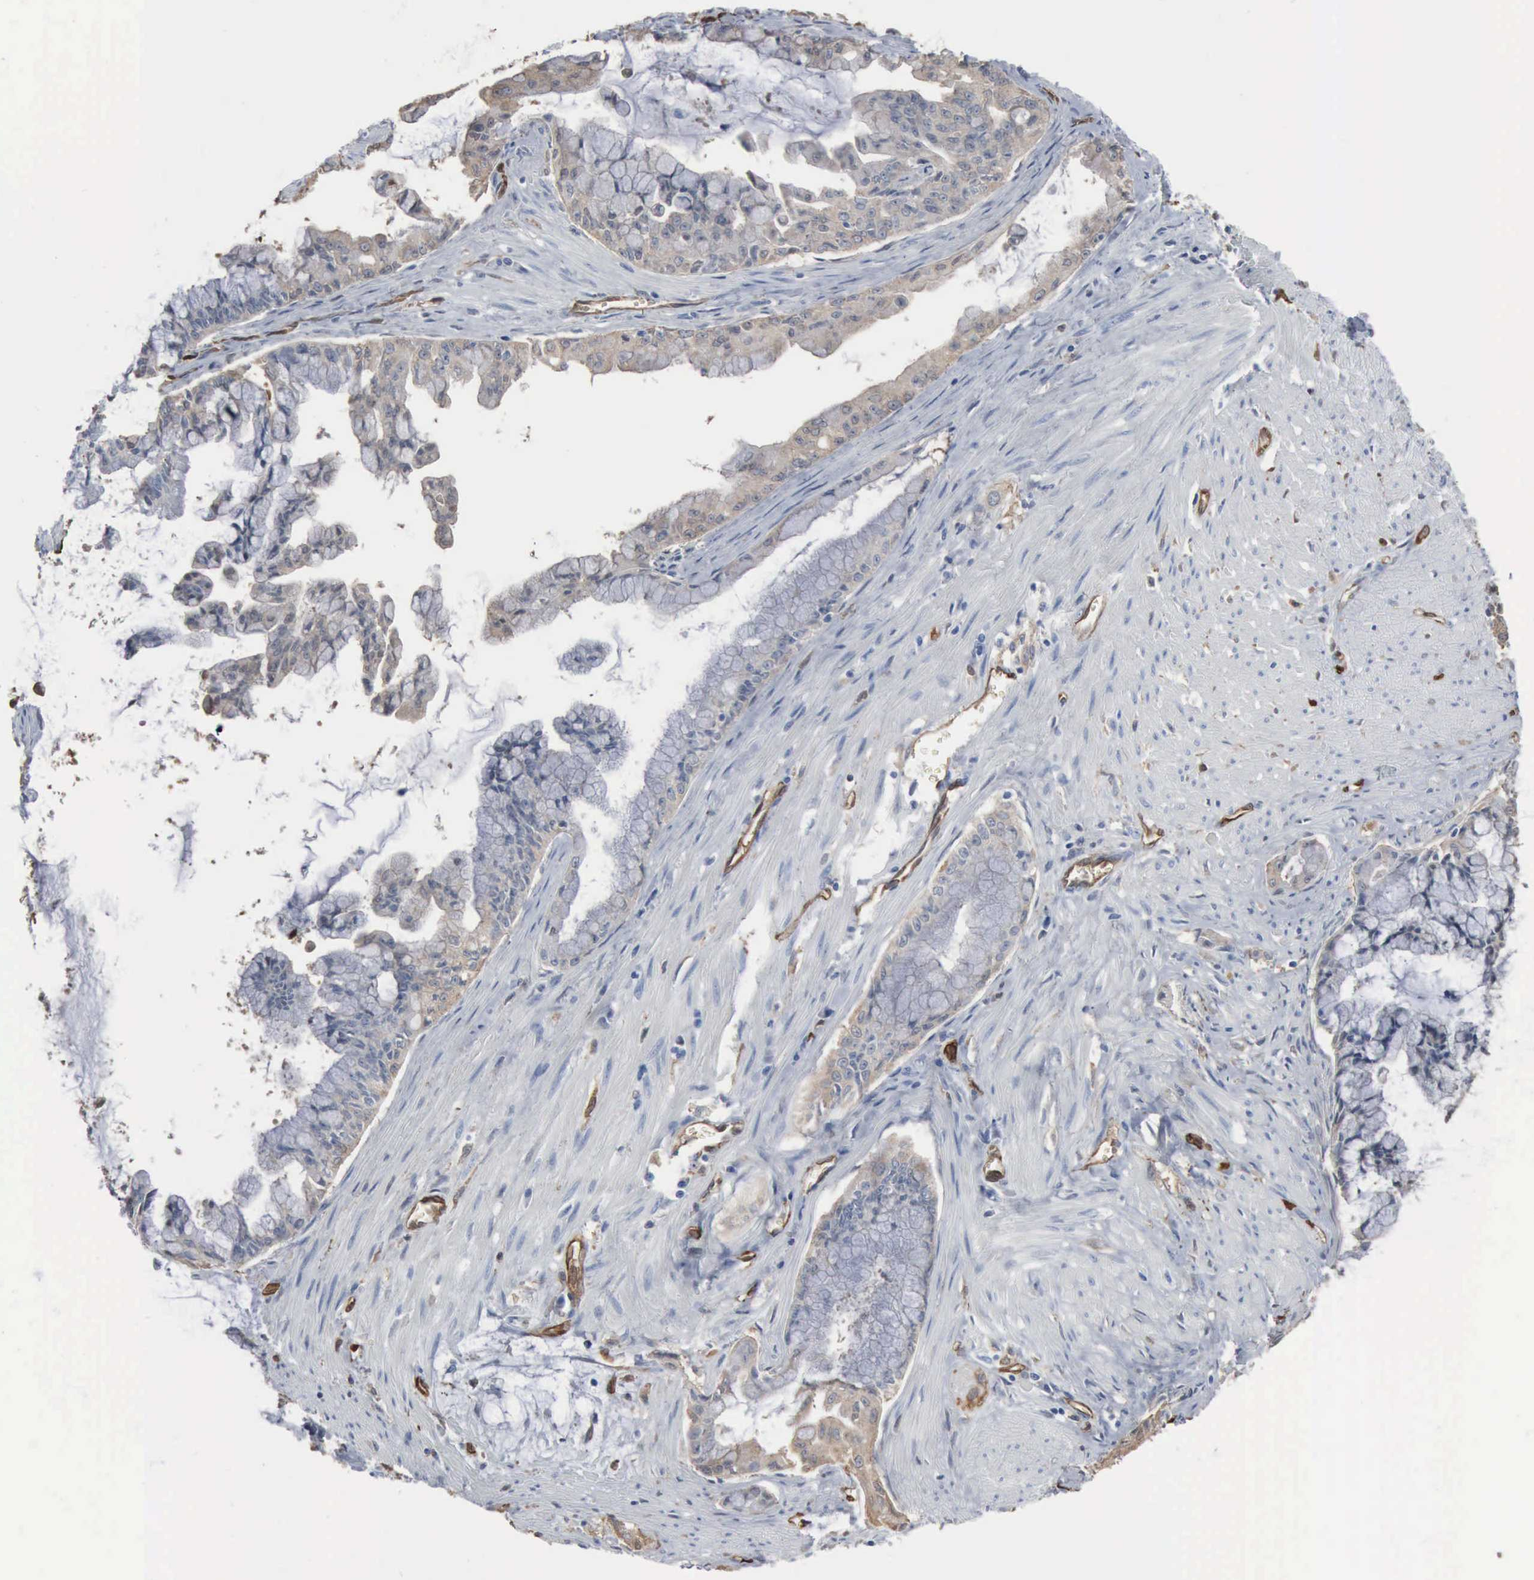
{"staining": {"intensity": "weak", "quantity": "25%-75%", "location": "cytoplasmic/membranous"}, "tissue": "pancreatic cancer", "cell_type": "Tumor cells", "image_type": "cancer", "snomed": [{"axis": "morphology", "description": "Adenocarcinoma, NOS"}, {"axis": "topography", "description": "Pancreas"}], "caption": "This image exhibits pancreatic cancer stained with IHC to label a protein in brown. The cytoplasmic/membranous of tumor cells show weak positivity for the protein. Nuclei are counter-stained blue.", "gene": "FSCN1", "patient": {"sex": "male", "age": 59}}